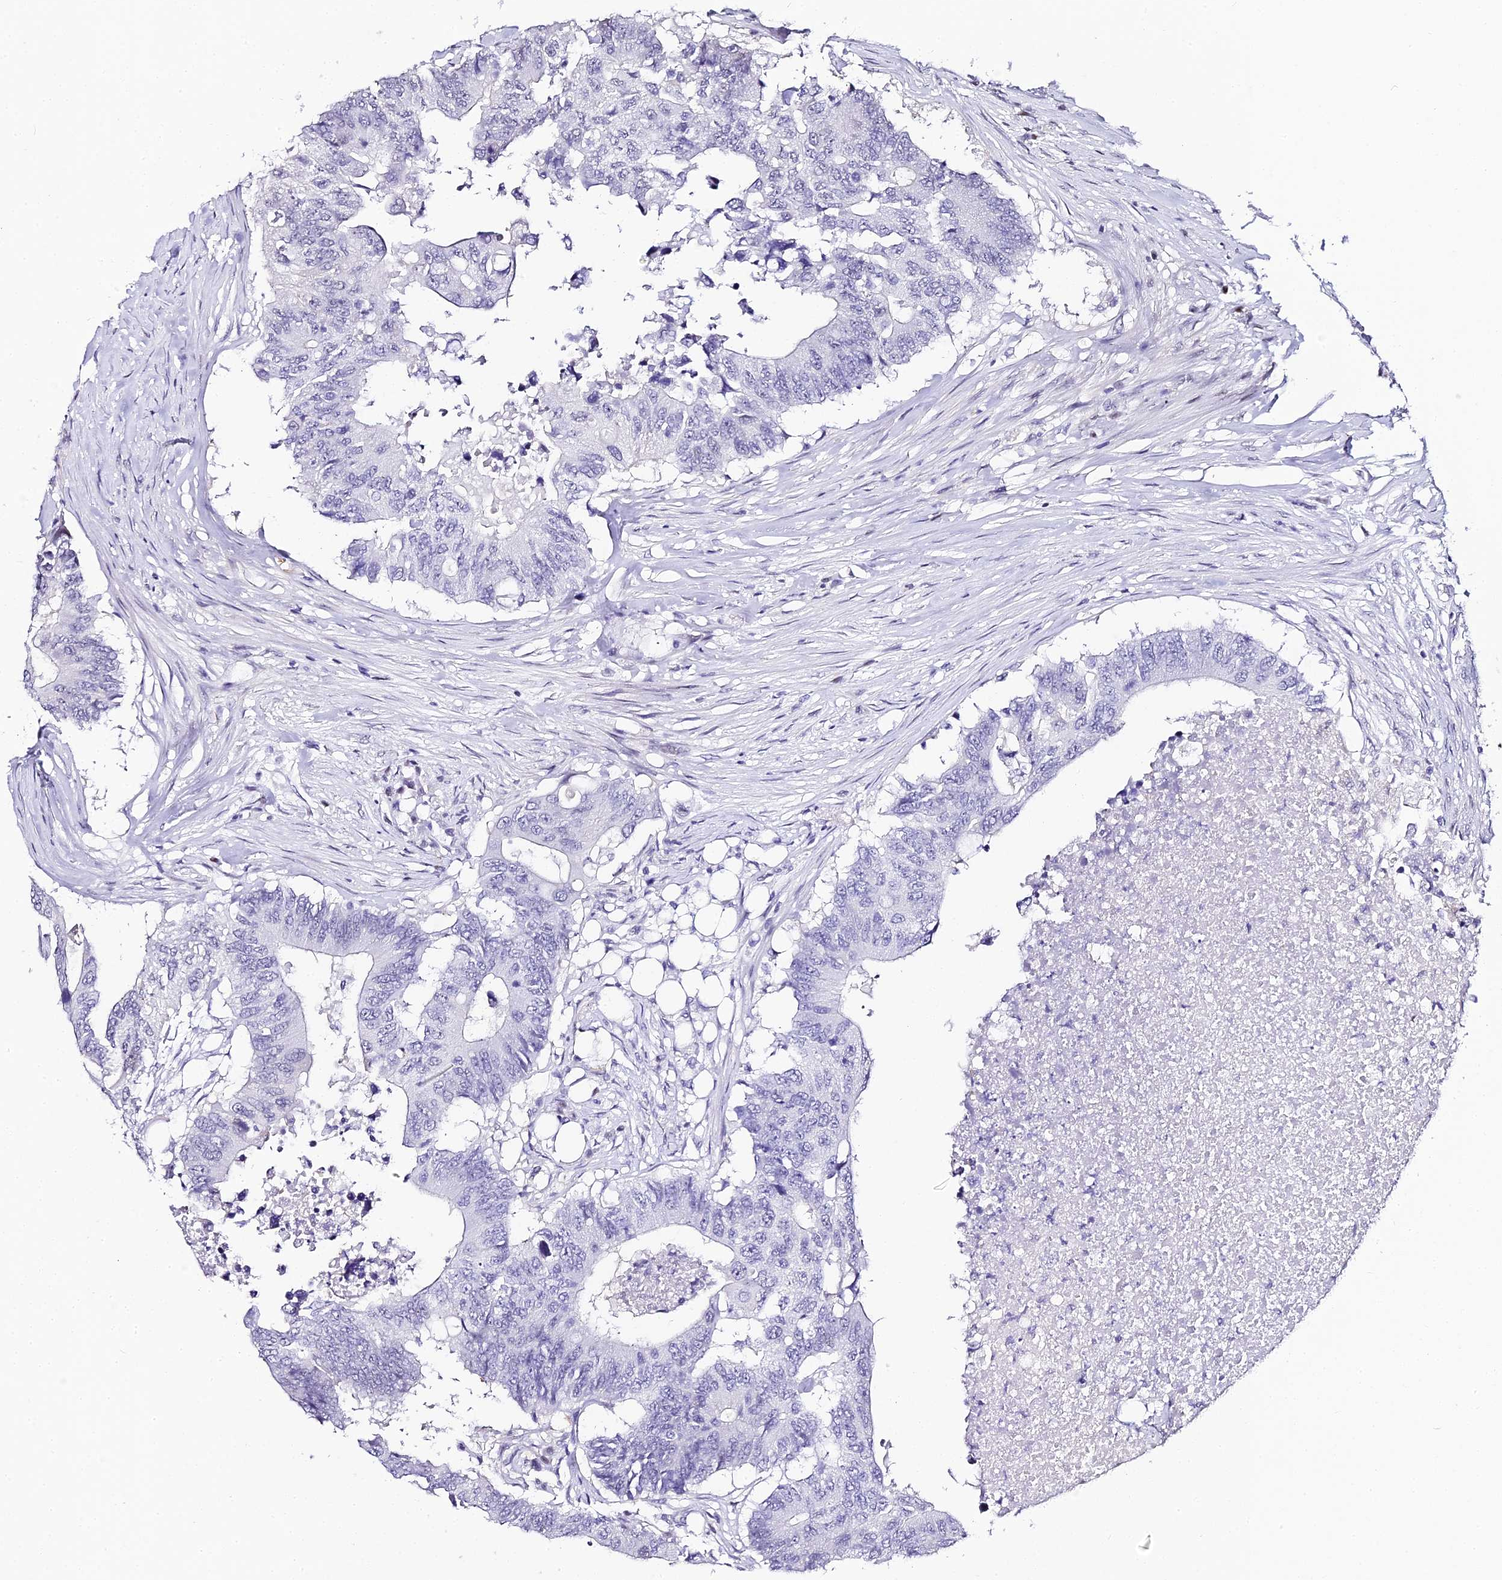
{"staining": {"intensity": "negative", "quantity": "none", "location": "none"}, "tissue": "colorectal cancer", "cell_type": "Tumor cells", "image_type": "cancer", "snomed": [{"axis": "morphology", "description": "Adenocarcinoma, NOS"}, {"axis": "topography", "description": "Colon"}], "caption": "DAB immunohistochemical staining of colorectal adenocarcinoma demonstrates no significant staining in tumor cells.", "gene": "ABHD14A-ACY1", "patient": {"sex": "male", "age": 71}}